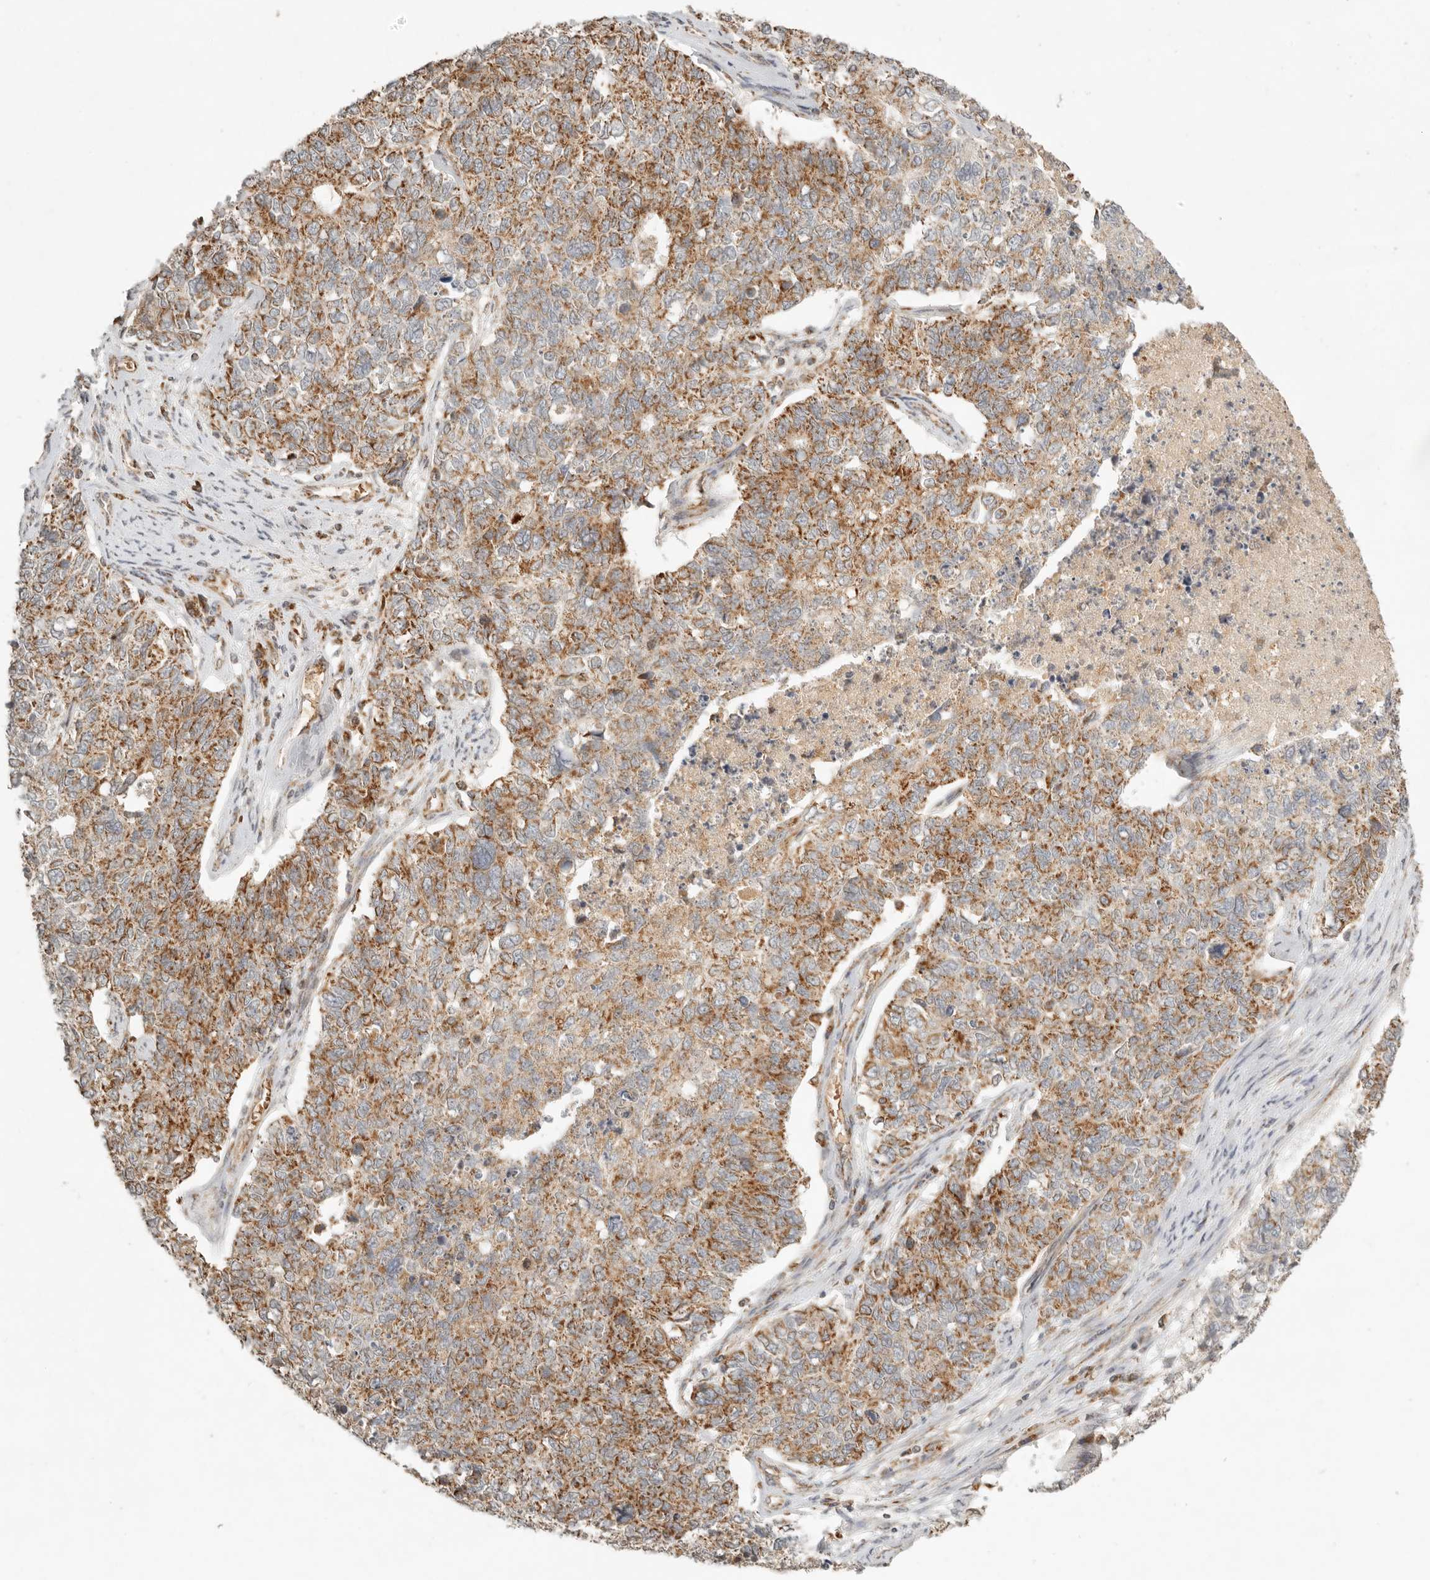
{"staining": {"intensity": "moderate", "quantity": ">75%", "location": "cytoplasmic/membranous"}, "tissue": "cervical cancer", "cell_type": "Tumor cells", "image_type": "cancer", "snomed": [{"axis": "morphology", "description": "Squamous cell carcinoma, NOS"}, {"axis": "topography", "description": "Cervix"}], "caption": "This is an image of IHC staining of cervical squamous cell carcinoma, which shows moderate positivity in the cytoplasmic/membranous of tumor cells.", "gene": "MRPL55", "patient": {"sex": "female", "age": 63}}